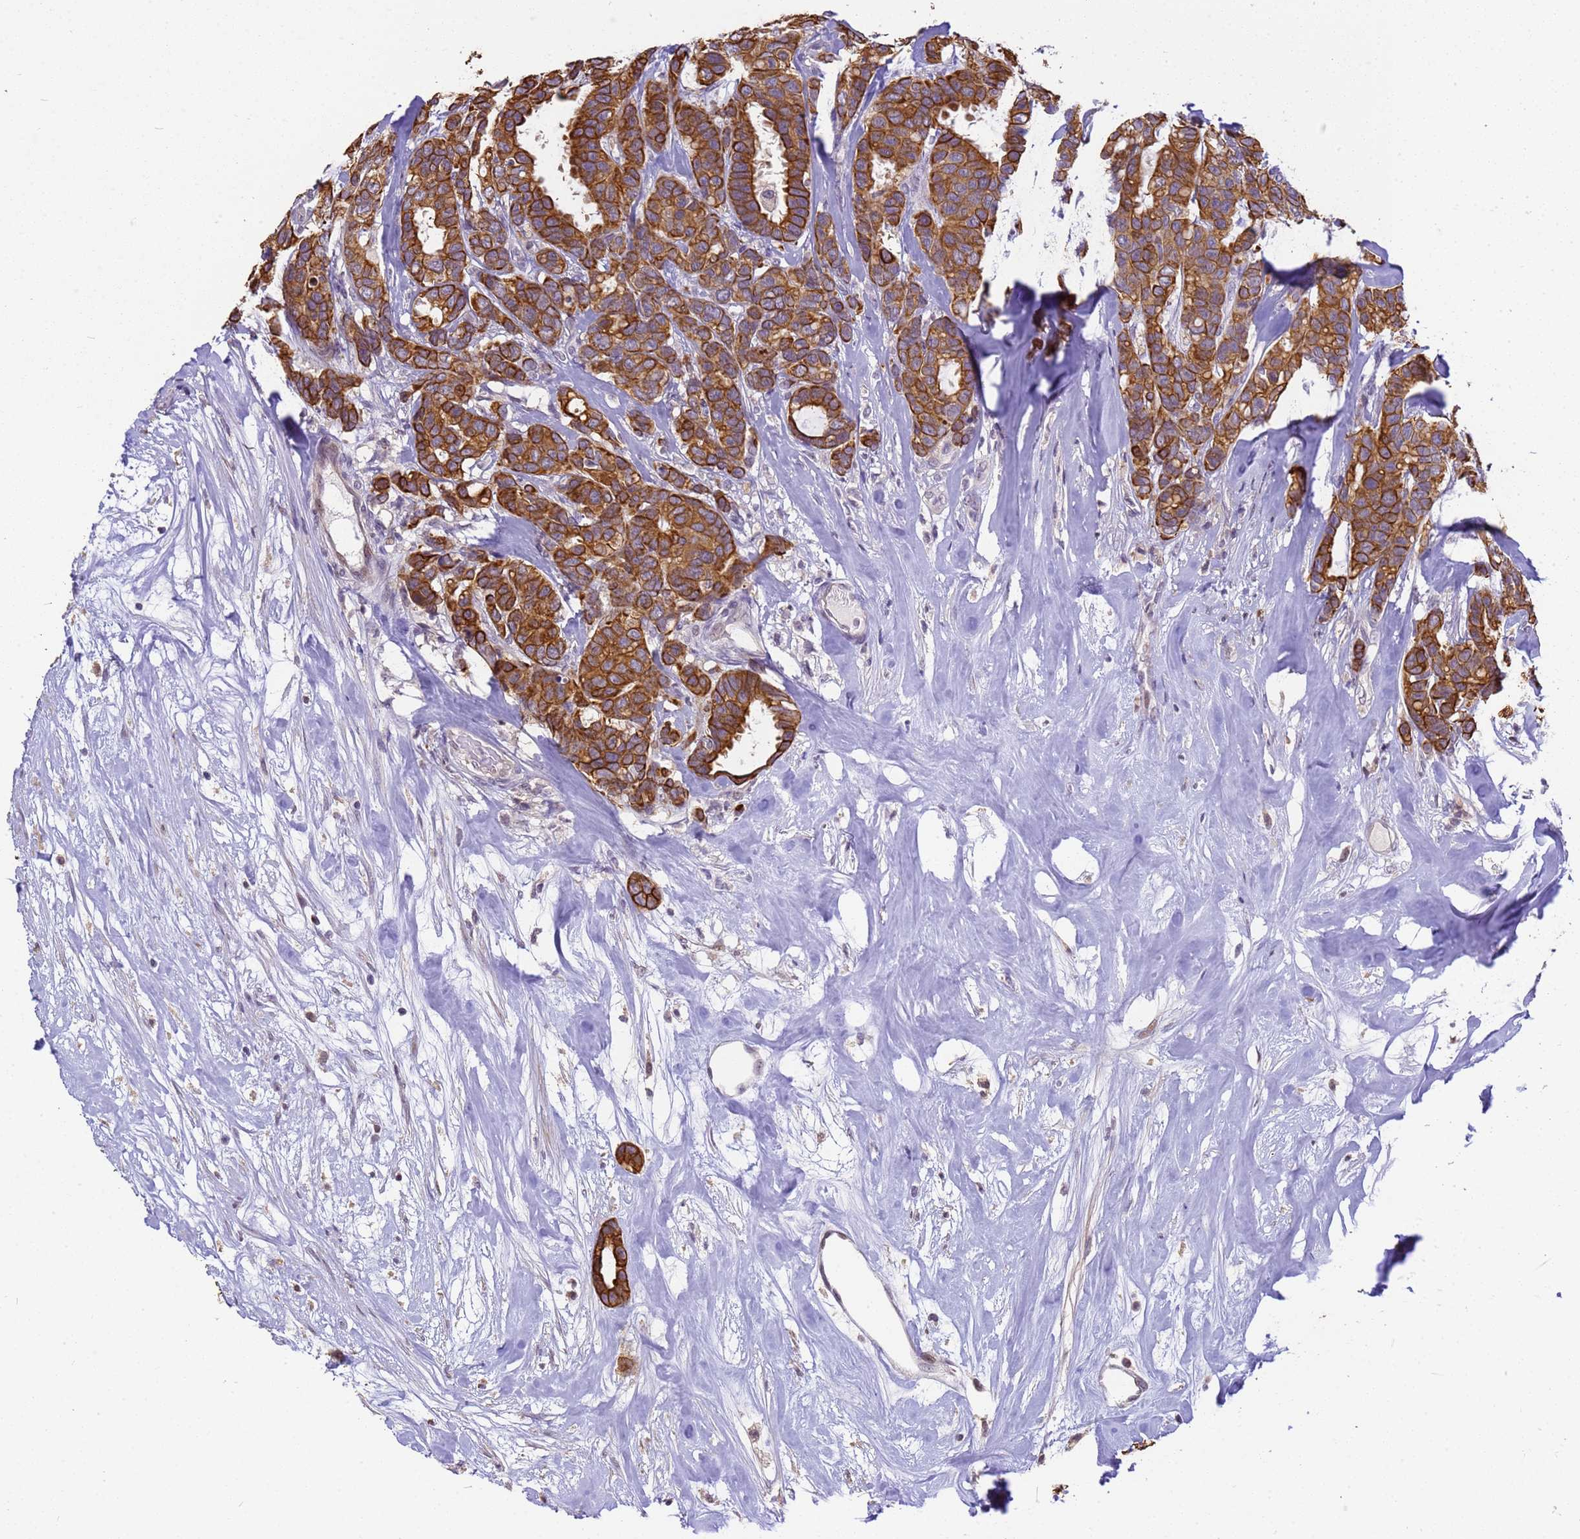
{"staining": {"intensity": "strong", "quantity": ">75%", "location": "cytoplasmic/membranous"}, "tissue": "breast cancer", "cell_type": "Tumor cells", "image_type": "cancer", "snomed": [{"axis": "morphology", "description": "Duct carcinoma"}, {"axis": "topography", "description": "Breast"}], "caption": "The image shows staining of infiltrating ductal carcinoma (breast), revealing strong cytoplasmic/membranous protein positivity (brown color) within tumor cells.", "gene": "VWA3A", "patient": {"sex": "female", "age": 87}}